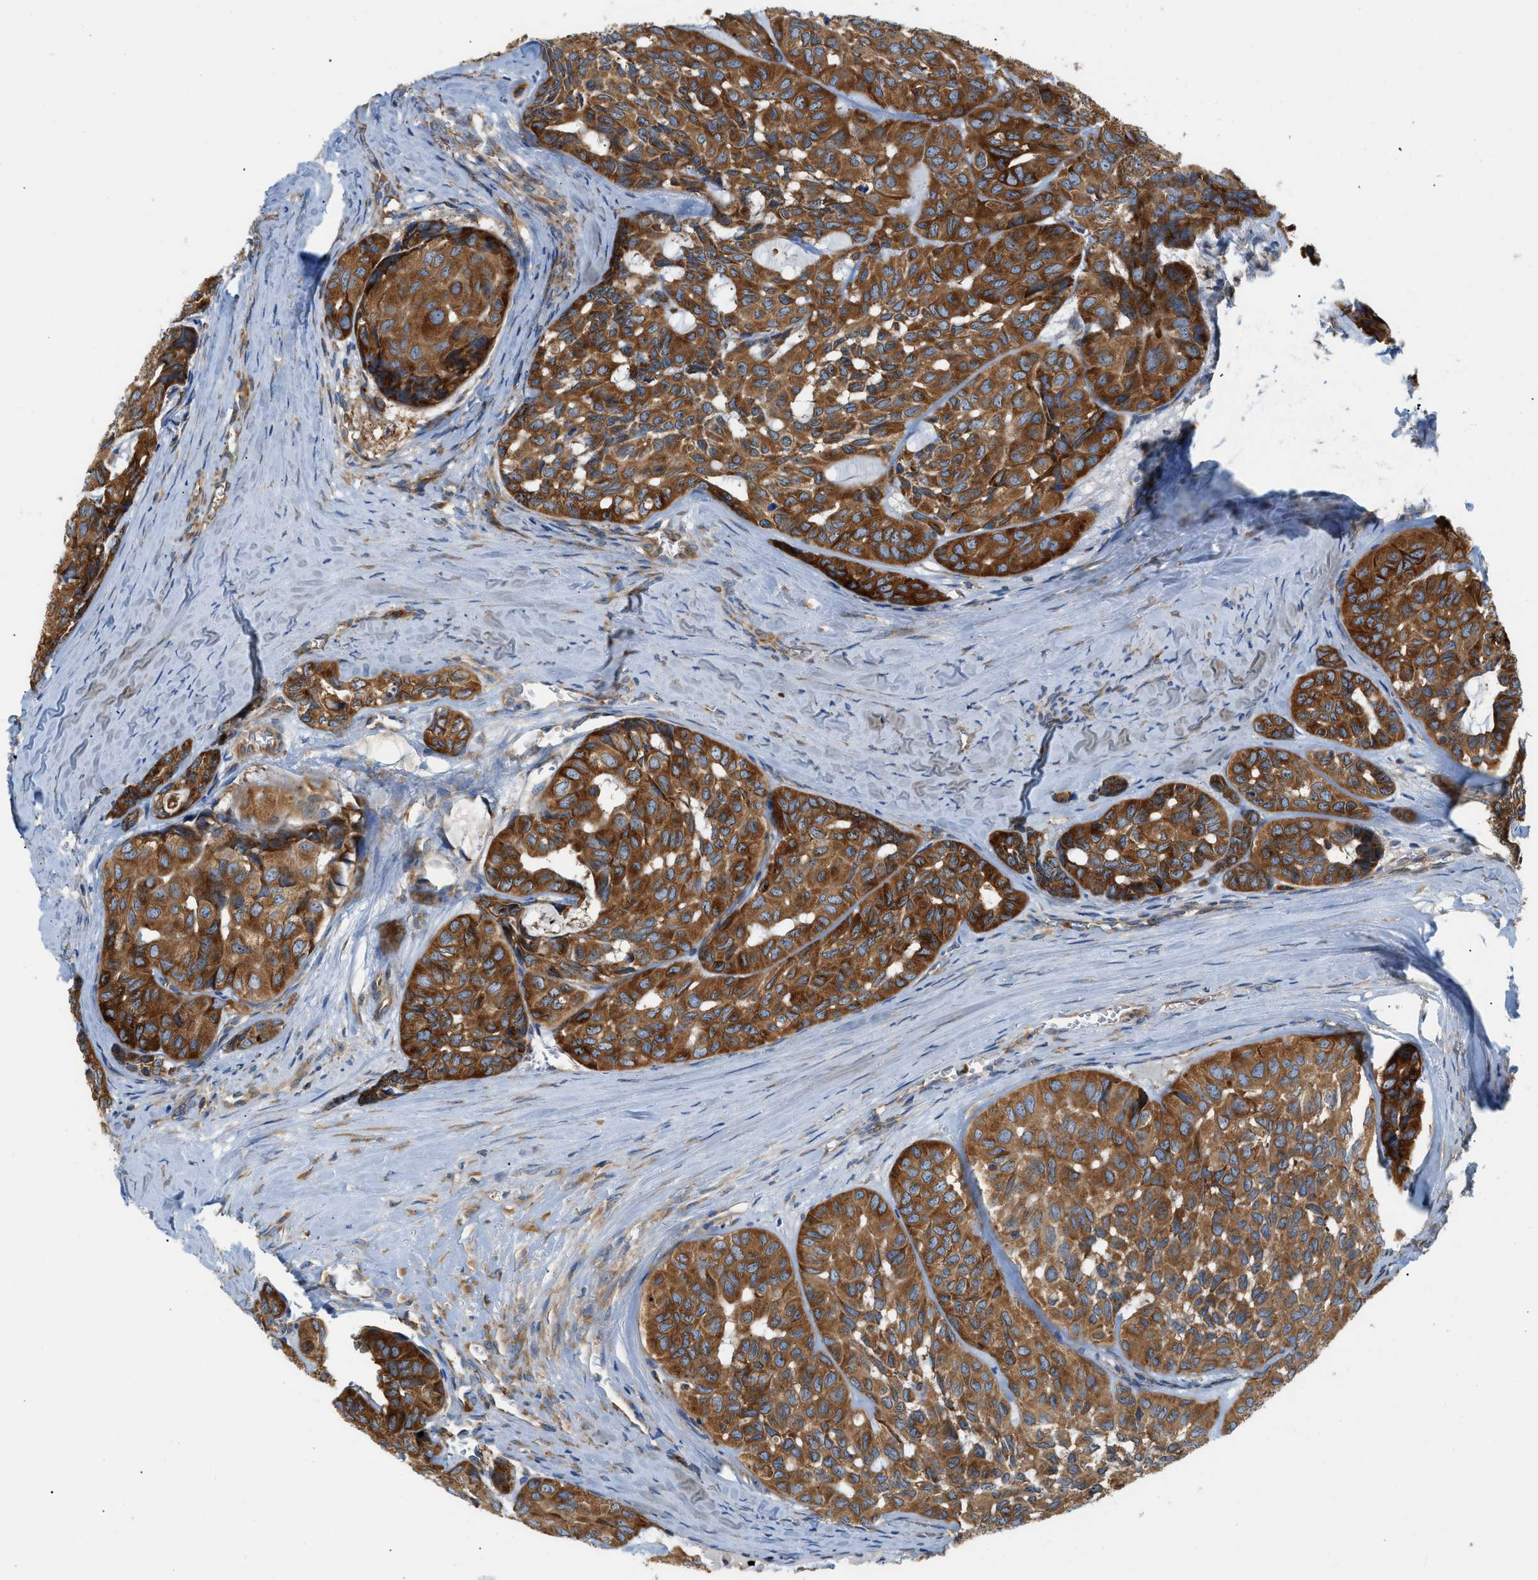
{"staining": {"intensity": "strong", "quantity": ">75%", "location": "cytoplasmic/membranous"}, "tissue": "head and neck cancer", "cell_type": "Tumor cells", "image_type": "cancer", "snomed": [{"axis": "morphology", "description": "Adenocarcinoma, NOS"}, {"axis": "topography", "description": "Salivary gland, NOS"}, {"axis": "topography", "description": "Head-Neck"}], "caption": "Strong cytoplasmic/membranous expression is present in approximately >75% of tumor cells in adenocarcinoma (head and neck). The protein of interest is stained brown, and the nuclei are stained in blue (DAB IHC with brightfield microscopy, high magnification).", "gene": "GPAT4", "patient": {"sex": "female", "age": 76}}